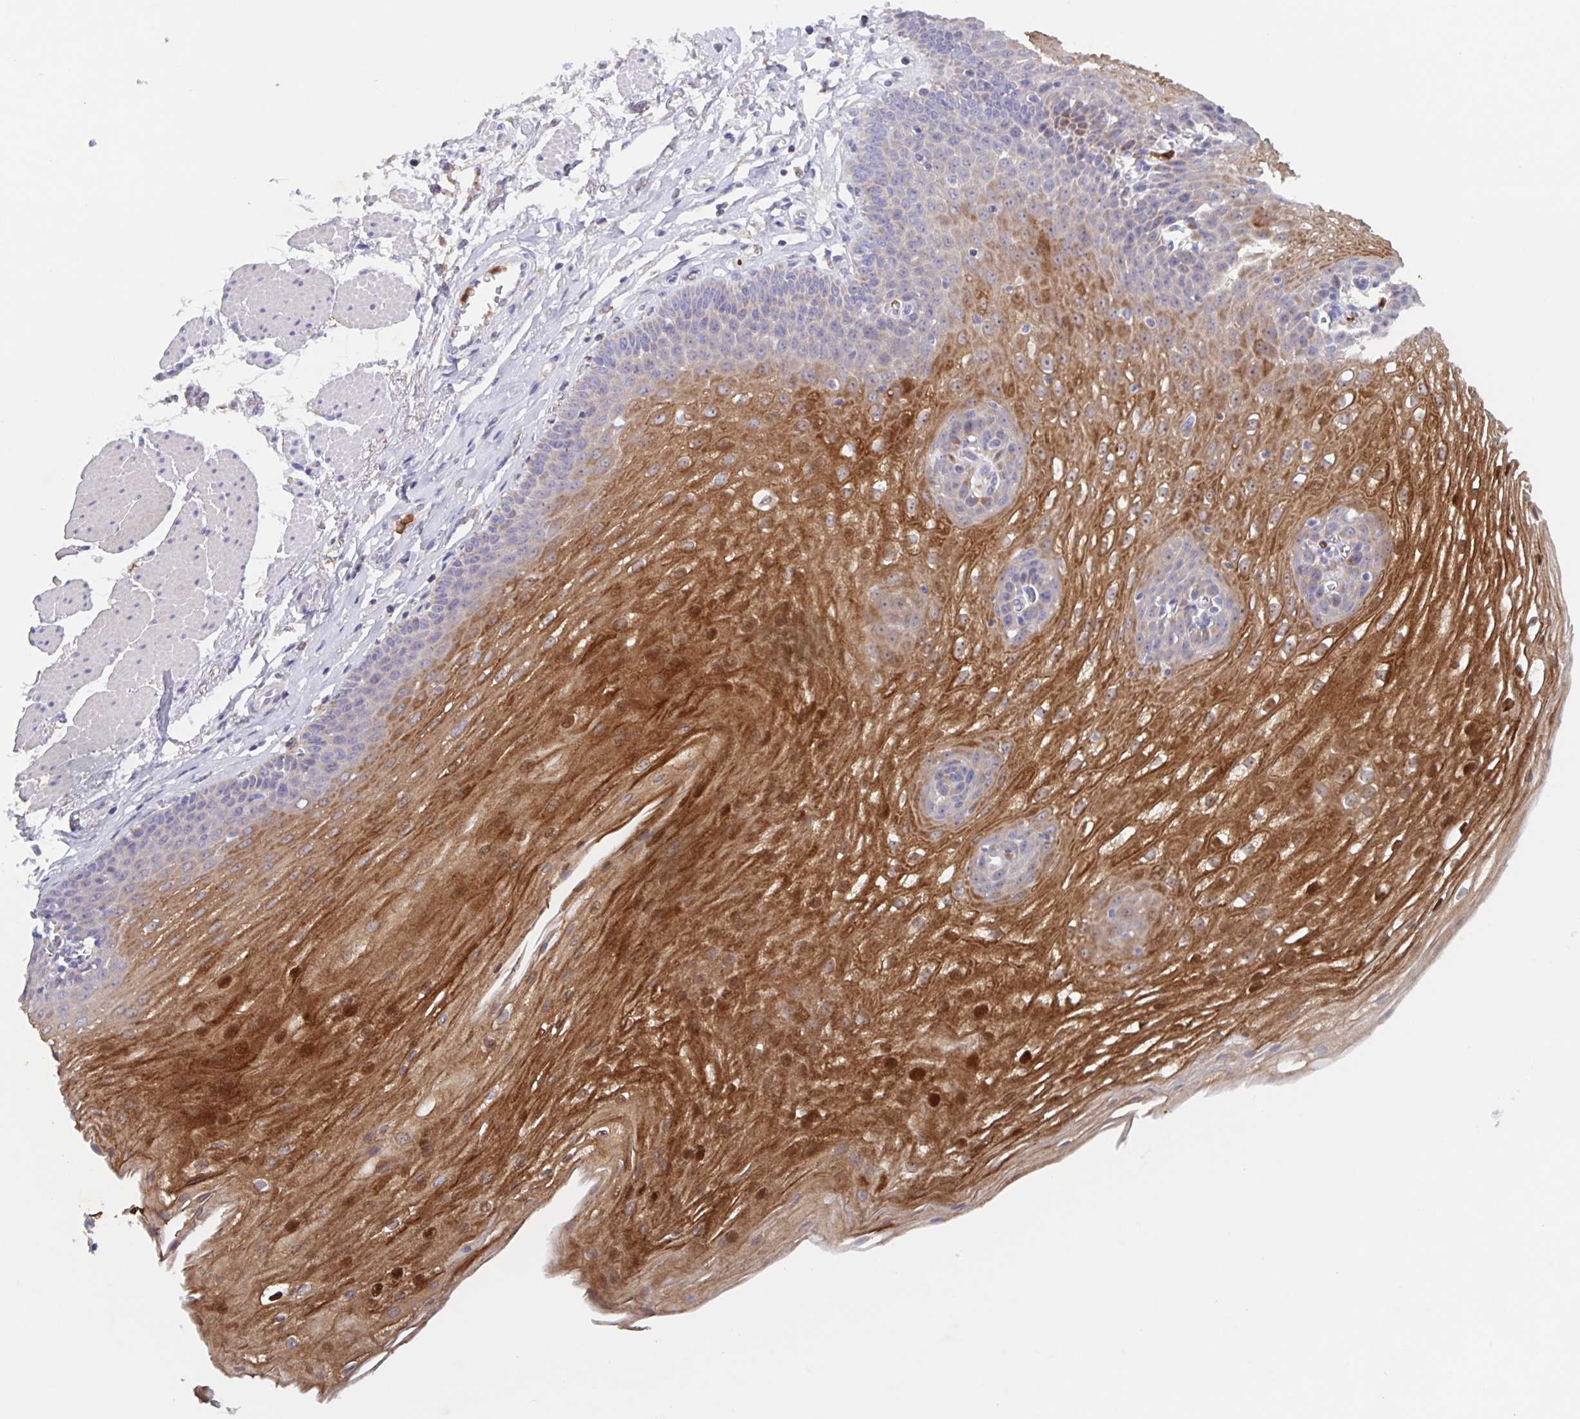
{"staining": {"intensity": "strong", "quantity": "<25%", "location": "cytoplasmic/membranous,nuclear"}, "tissue": "esophagus", "cell_type": "Squamous epithelial cells", "image_type": "normal", "snomed": [{"axis": "morphology", "description": "Normal tissue, NOS"}, {"axis": "topography", "description": "Esophagus"}], "caption": "About <25% of squamous epithelial cells in benign human esophagus demonstrate strong cytoplasmic/membranous,nuclear protein staining as visualized by brown immunohistochemical staining.", "gene": "CDC42BPG", "patient": {"sex": "female", "age": 81}}